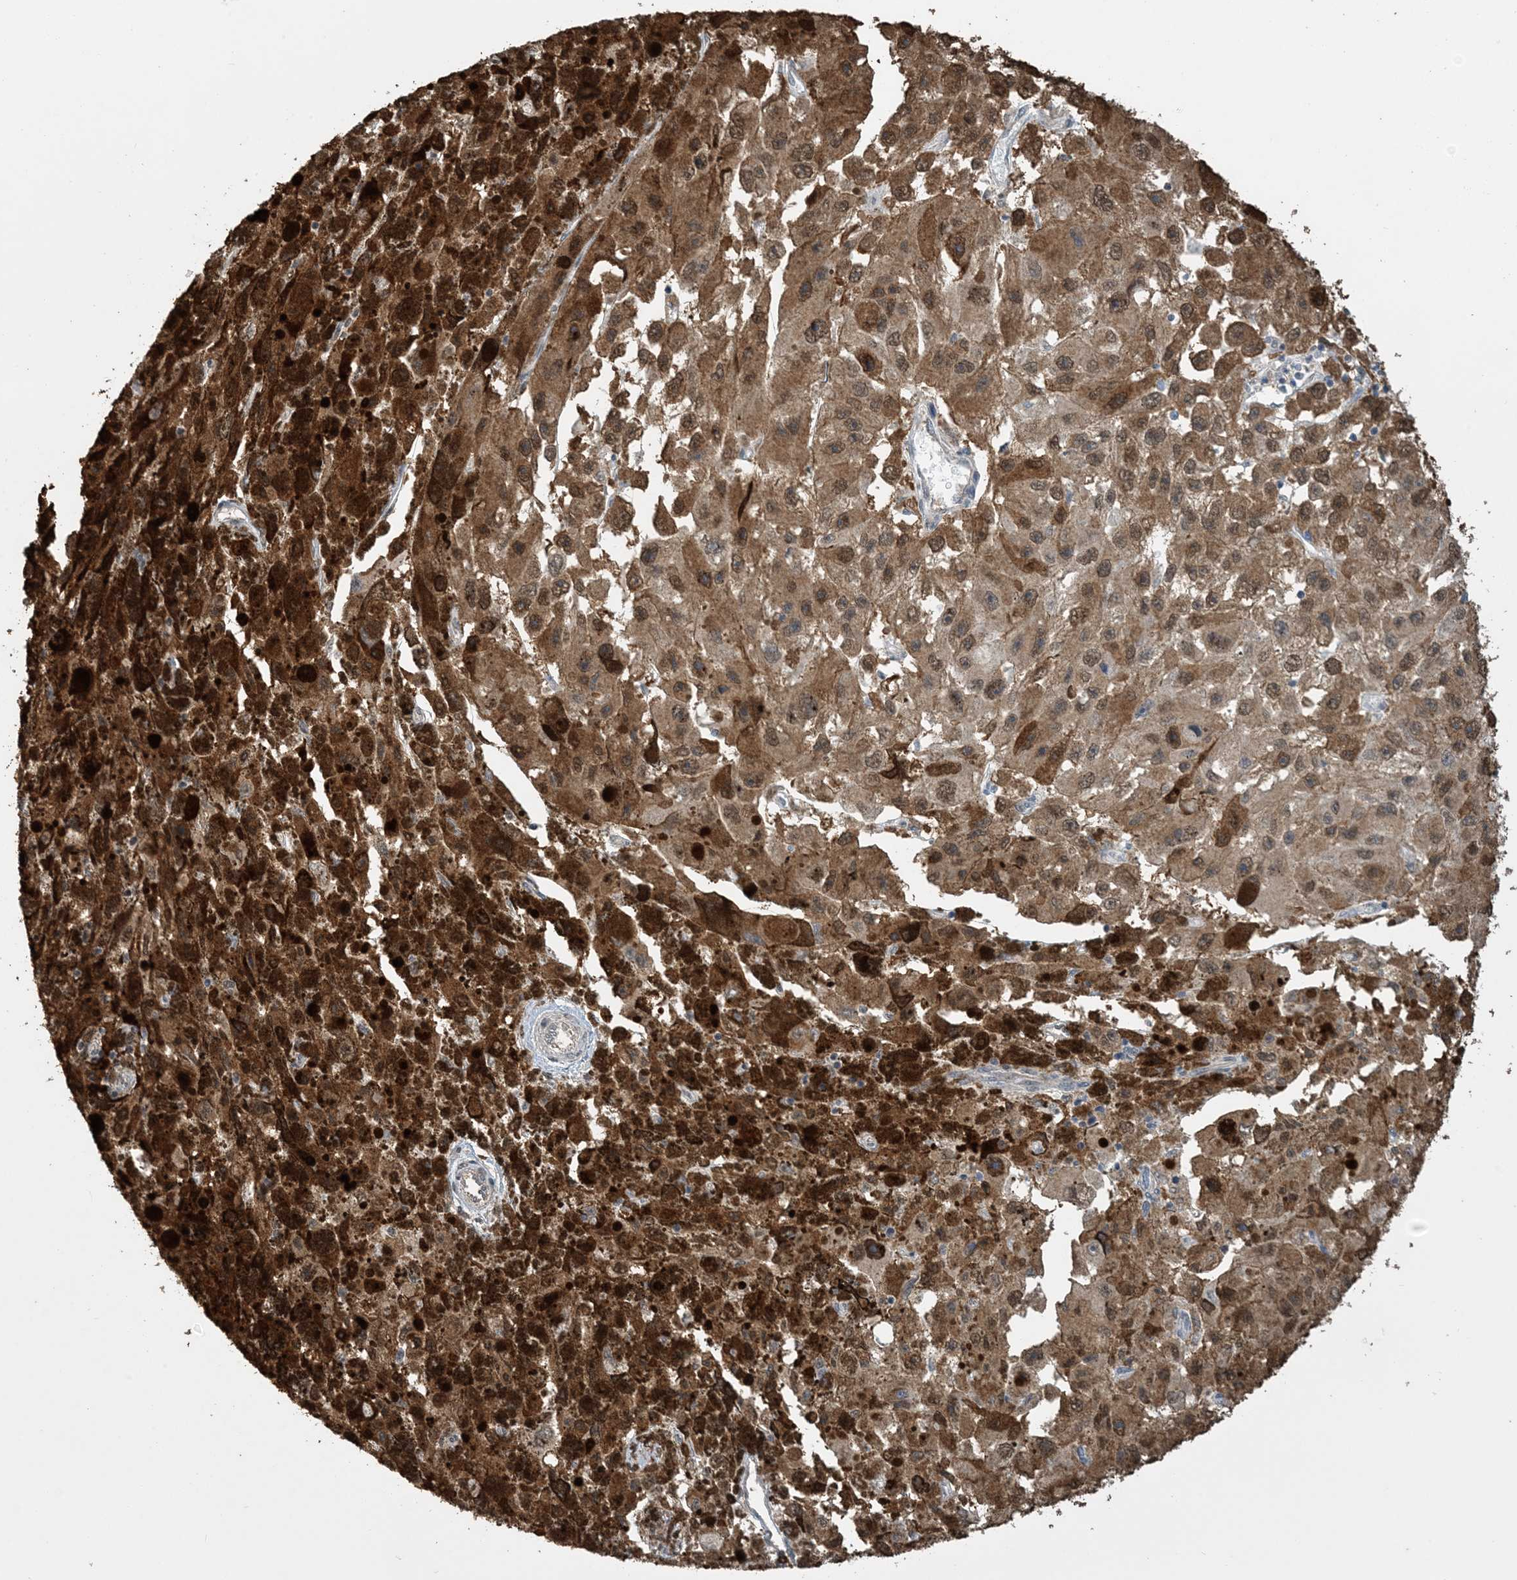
{"staining": {"intensity": "moderate", "quantity": ">75%", "location": "cytoplasmic/membranous"}, "tissue": "melanoma", "cell_type": "Tumor cells", "image_type": "cancer", "snomed": [{"axis": "morphology", "description": "Malignant melanoma, NOS"}, {"axis": "topography", "description": "Skin"}], "caption": "A medium amount of moderate cytoplasmic/membranous positivity is seen in about >75% of tumor cells in melanoma tissue. (DAB = brown stain, brightfield microscopy at high magnification).", "gene": "HSPA1A", "patient": {"sex": "female", "age": 104}}